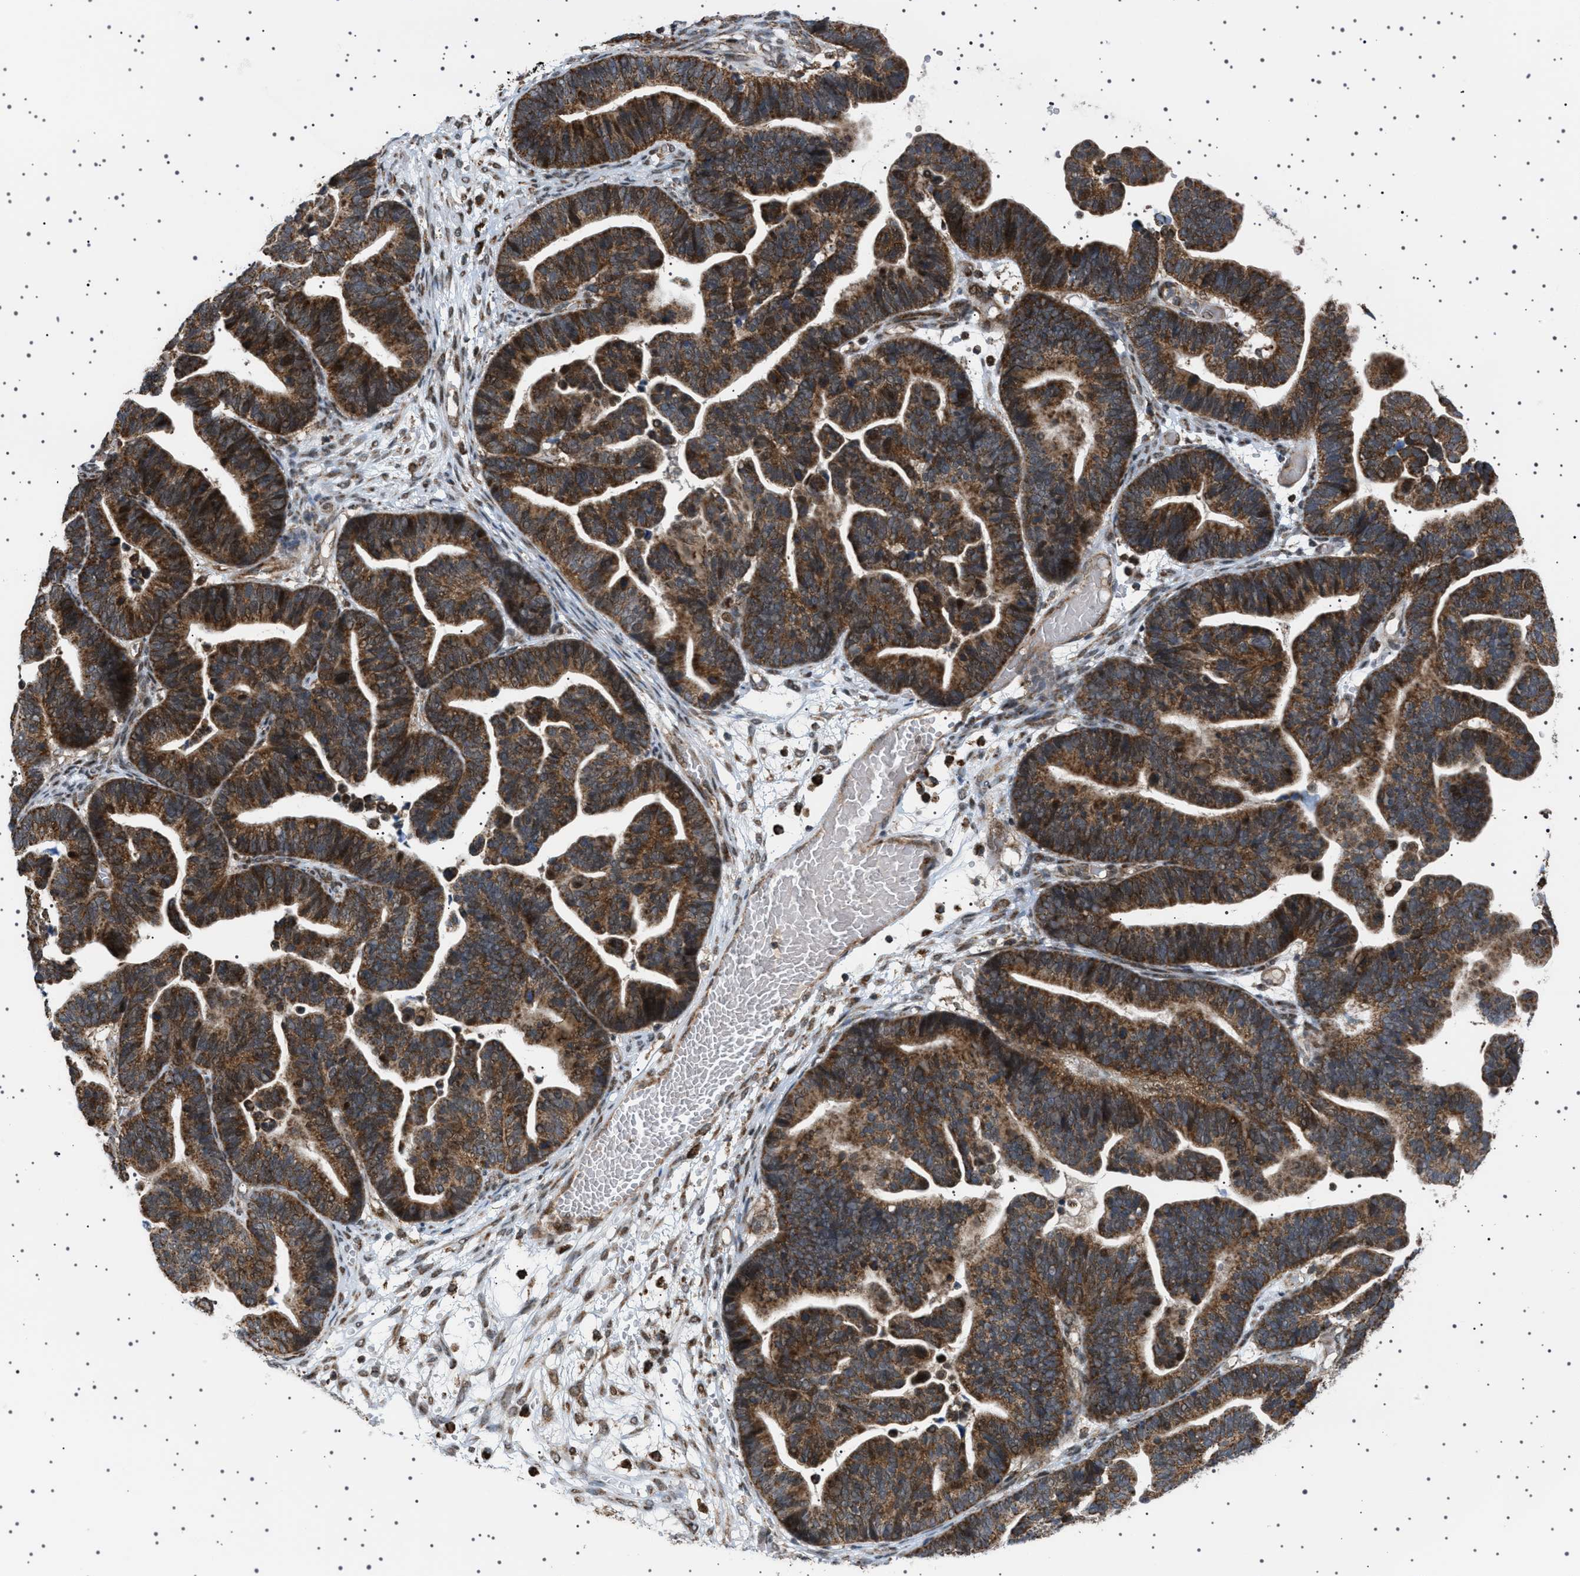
{"staining": {"intensity": "strong", "quantity": ">75%", "location": "cytoplasmic/membranous,nuclear"}, "tissue": "ovarian cancer", "cell_type": "Tumor cells", "image_type": "cancer", "snomed": [{"axis": "morphology", "description": "Cystadenocarcinoma, serous, NOS"}, {"axis": "topography", "description": "Ovary"}], "caption": "Human ovarian cancer (serous cystadenocarcinoma) stained for a protein (brown) exhibits strong cytoplasmic/membranous and nuclear positive staining in about >75% of tumor cells.", "gene": "MELK", "patient": {"sex": "female", "age": 56}}